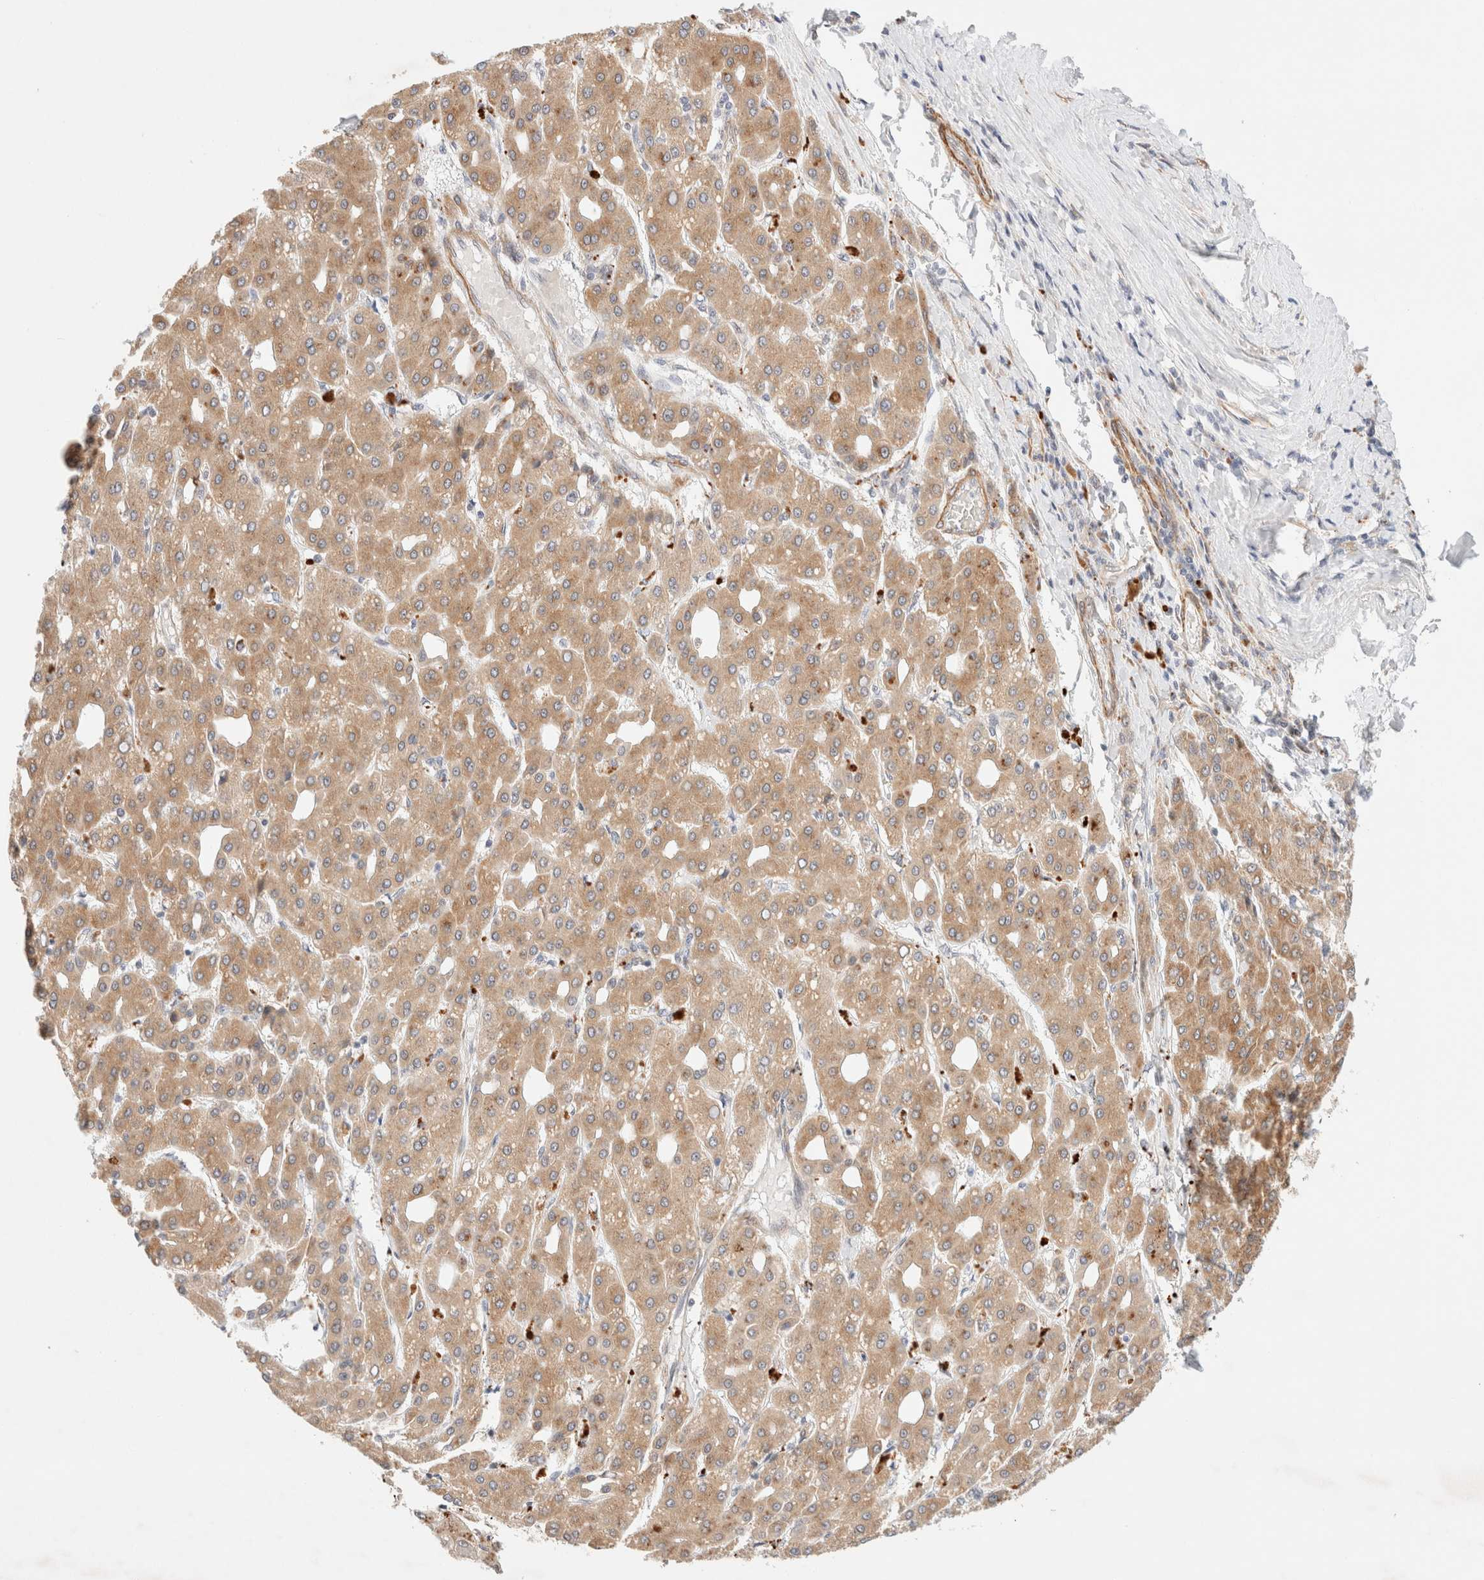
{"staining": {"intensity": "moderate", "quantity": ">75%", "location": "cytoplasmic/membranous"}, "tissue": "liver cancer", "cell_type": "Tumor cells", "image_type": "cancer", "snomed": [{"axis": "morphology", "description": "Carcinoma, Hepatocellular, NOS"}, {"axis": "topography", "description": "Liver"}], "caption": "High-power microscopy captured an immunohistochemistry (IHC) histopathology image of liver cancer (hepatocellular carcinoma), revealing moderate cytoplasmic/membranous expression in approximately >75% of tumor cells.", "gene": "RRP15", "patient": {"sex": "male", "age": 65}}